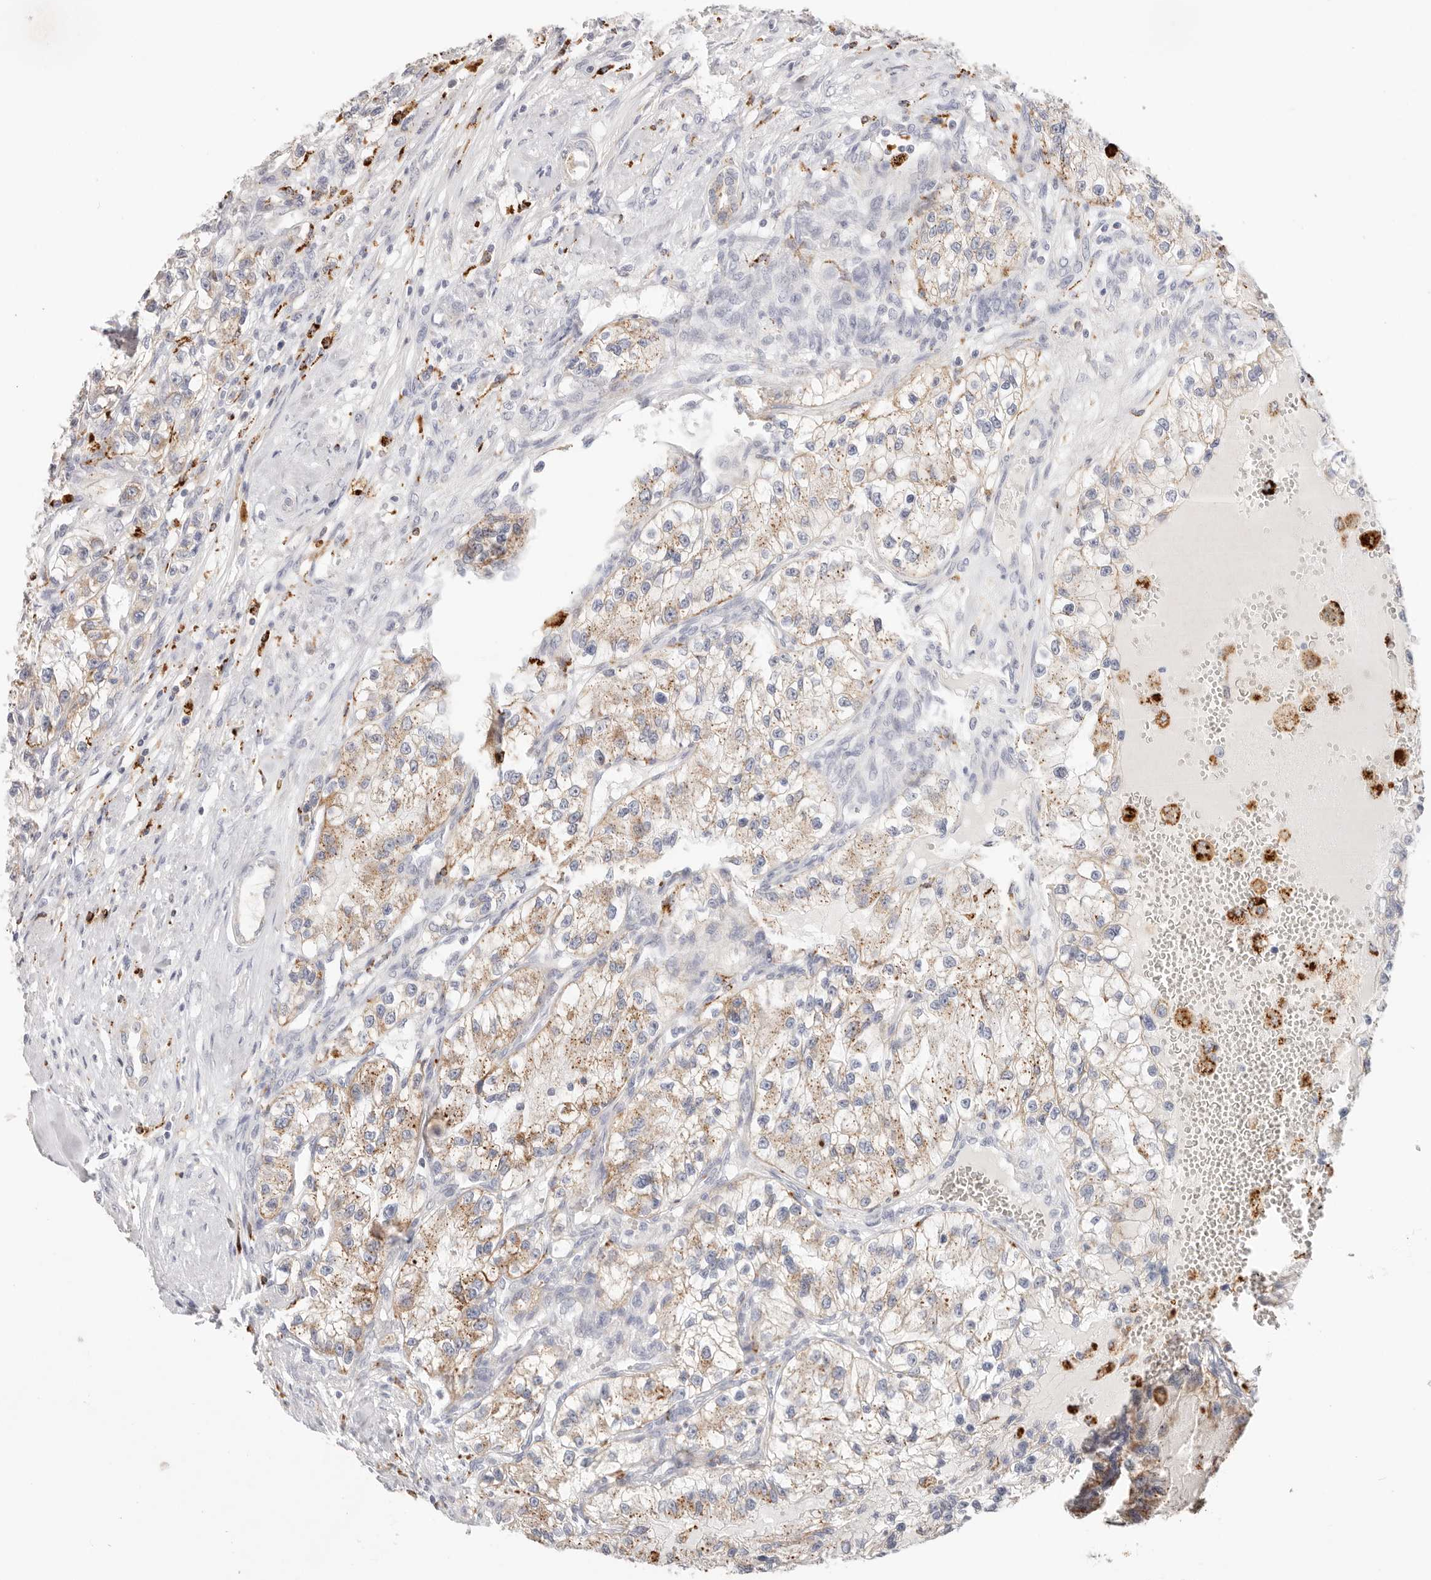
{"staining": {"intensity": "moderate", "quantity": "<25%", "location": "cytoplasmic/membranous"}, "tissue": "renal cancer", "cell_type": "Tumor cells", "image_type": "cancer", "snomed": [{"axis": "morphology", "description": "Adenocarcinoma, NOS"}, {"axis": "topography", "description": "Kidney"}], "caption": "Immunohistochemical staining of renal cancer (adenocarcinoma) displays low levels of moderate cytoplasmic/membranous positivity in approximately <25% of tumor cells.", "gene": "STKLD1", "patient": {"sex": "female", "age": 57}}